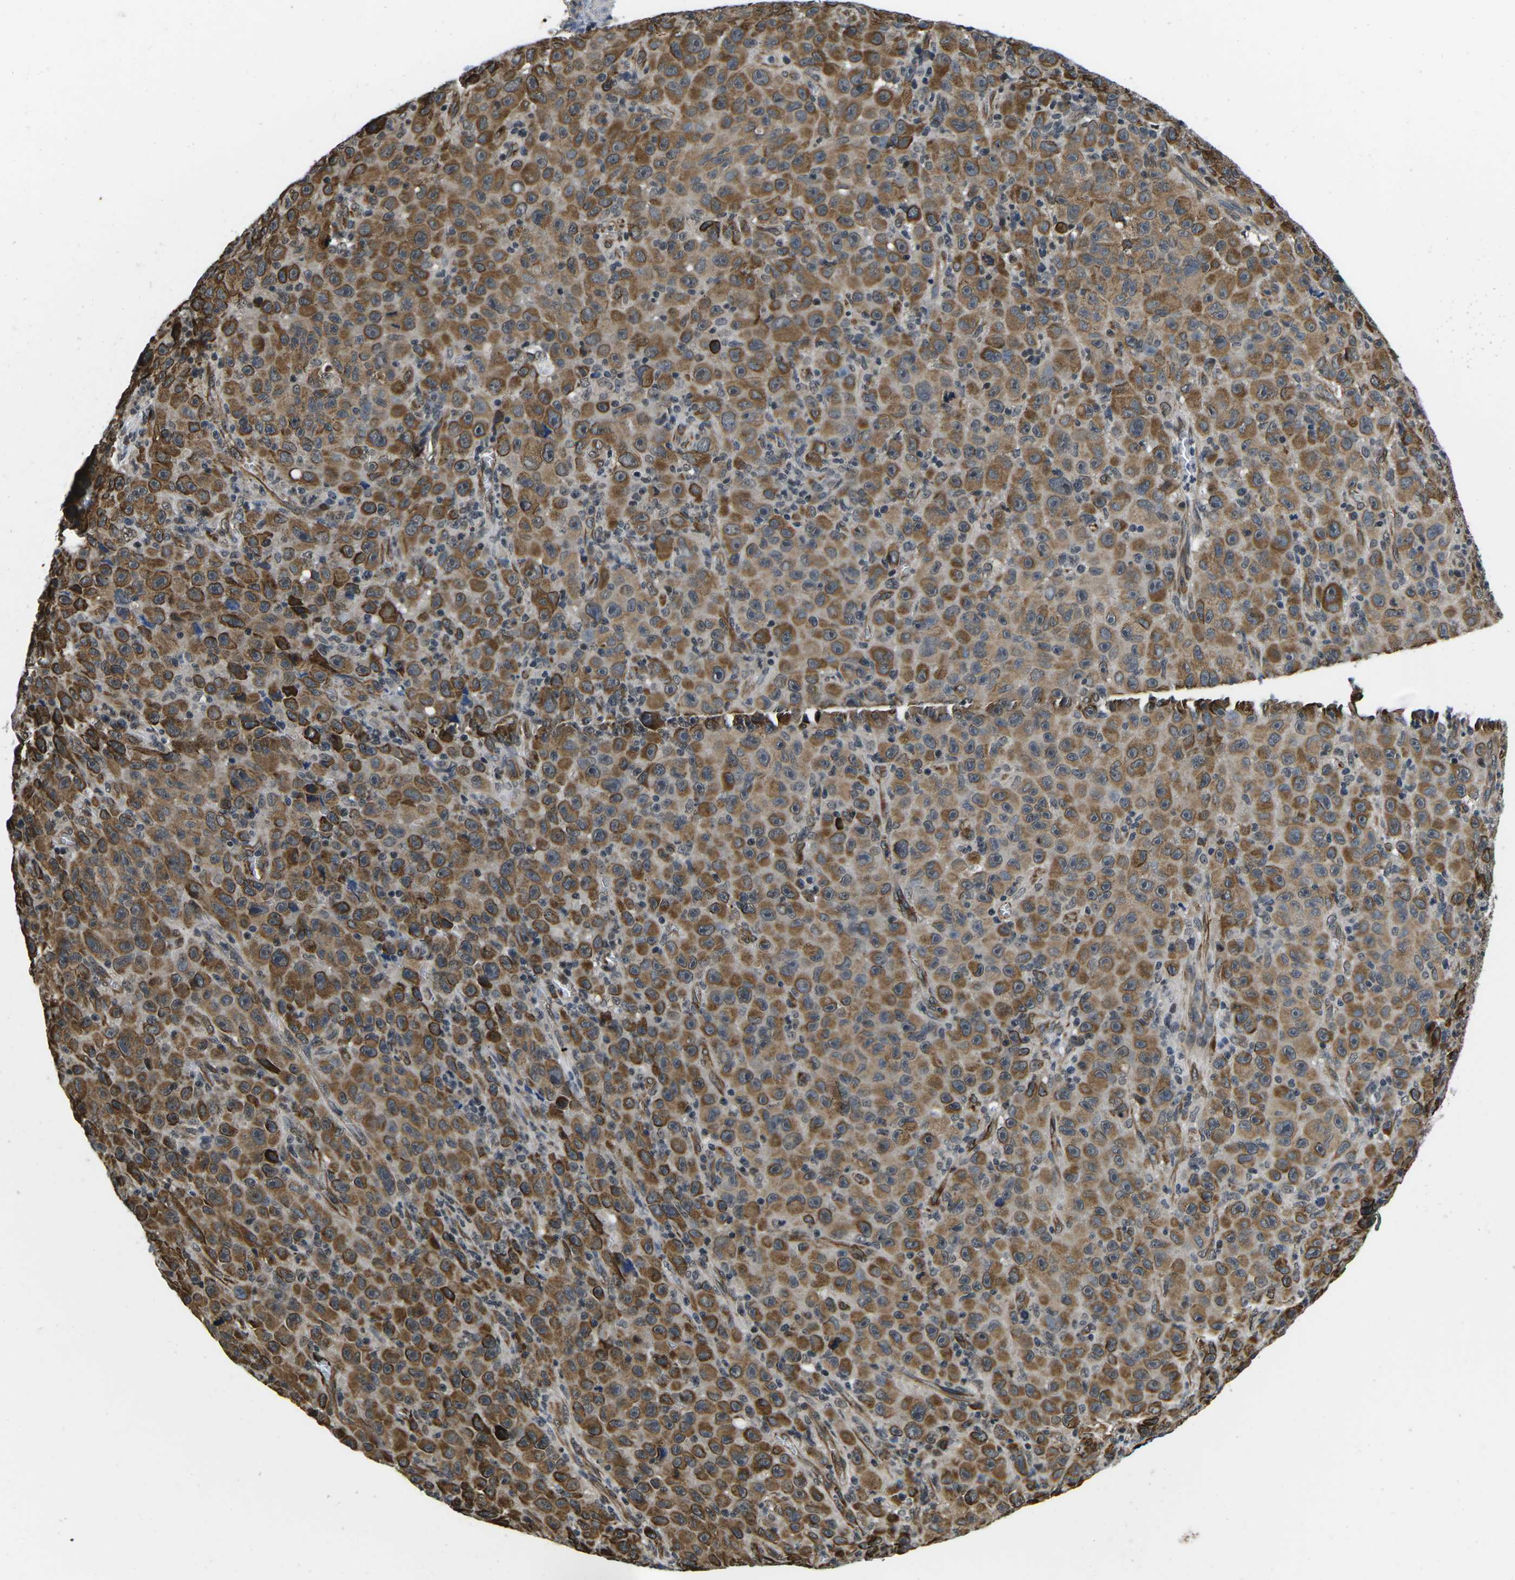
{"staining": {"intensity": "moderate", "quantity": ">75%", "location": "cytoplasmic/membranous"}, "tissue": "melanoma", "cell_type": "Tumor cells", "image_type": "cancer", "snomed": [{"axis": "morphology", "description": "Malignant melanoma, NOS"}, {"axis": "topography", "description": "Skin"}], "caption": "This image exhibits immunohistochemistry staining of melanoma, with medium moderate cytoplasmic/membranous positivity in about >75% of tumor cells.", "gene": "CCNE1", "patient": {"sex": "female", "age": 82}}